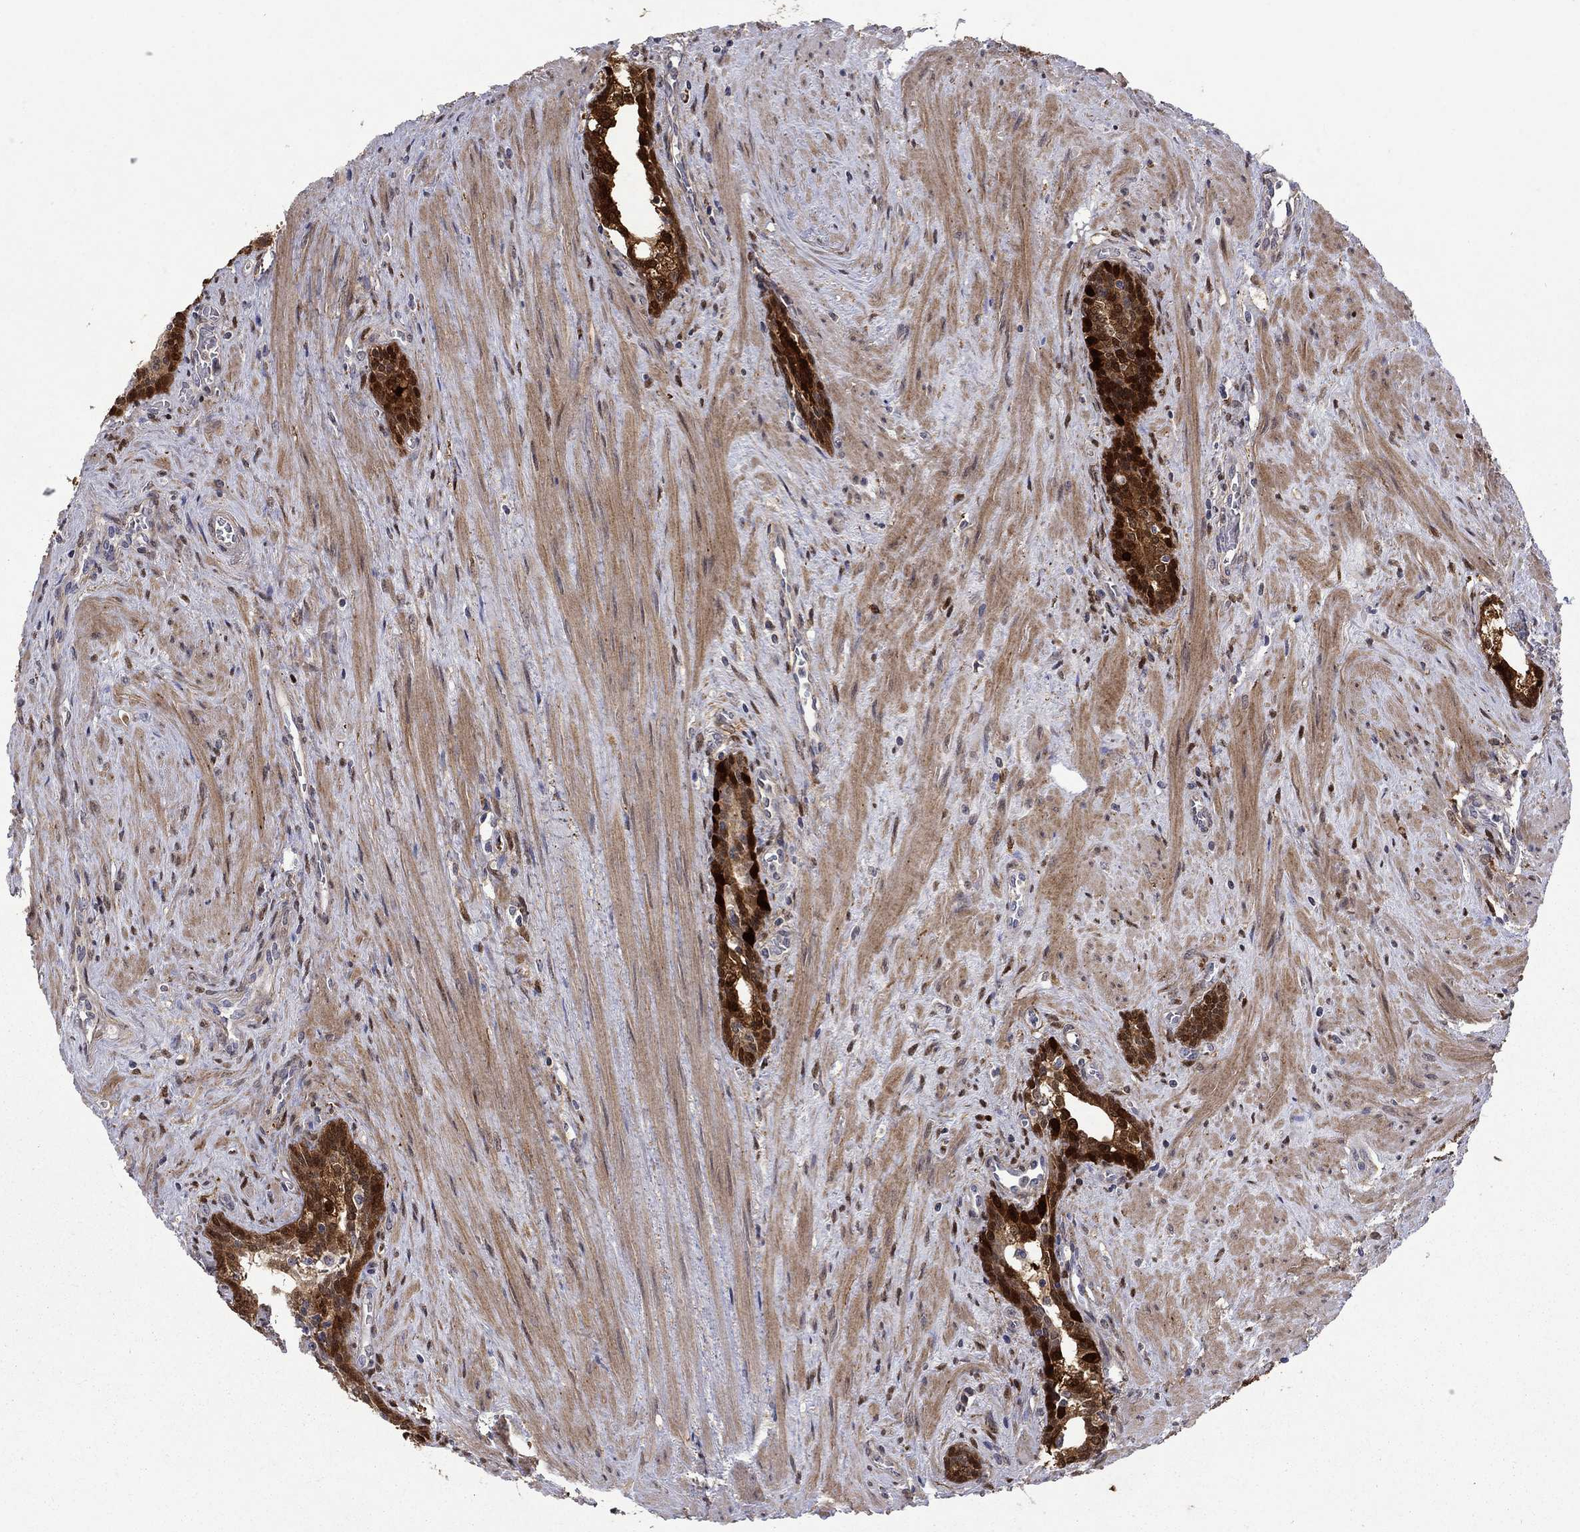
{"staining": {"intensity": "strong", "quantity": ">75%", "location": "cytoplasmic/membranous,nuclear"}, "tissue": "prostate cancer", "cell_type": "Tumor cells", "image_type": "cancer", "snomed": [{"axis": "morphology", "description": "Adenocarcinoma, NOS"}, {"axis": "morphology", "description": "Adenocarcinoma, High grade"}, {"axis": "topography", "description": "Prostate"}], "caption": "Prostate adenocarcinoma was stained to show a protein in brown. There is high levels of strong cytoplasmic/membranous and nuclear expression in about >75% of tumor cells.", "gene": "CBR1", "patient": {"sex": "male", "age": 61}}